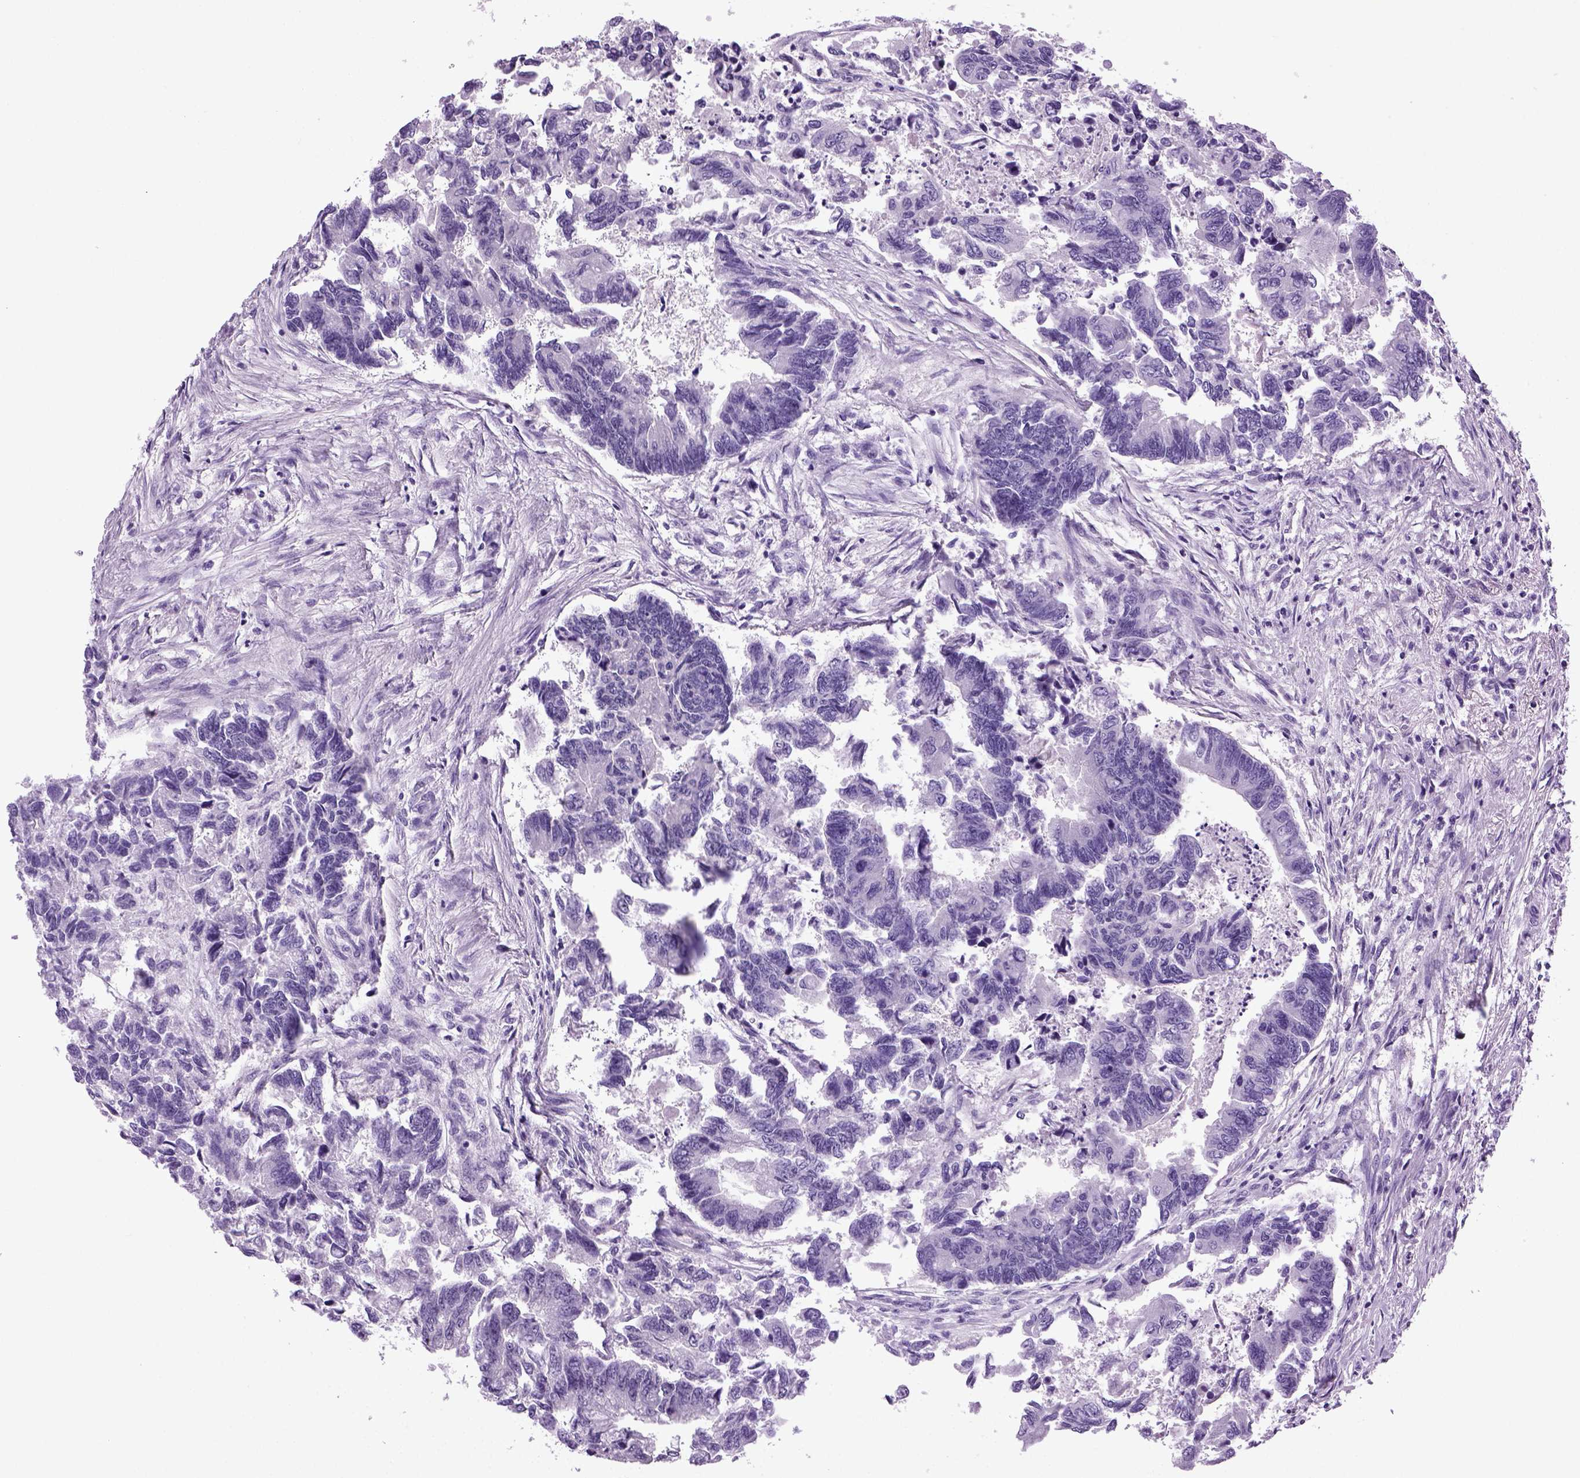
{"staining": {"intensity": "negative", "quantity": "none", "location": "none"}, "tissue": "colorectal cancer", "cell_type": "Tumor cells", "image_type": "cancer", "snomed": [{"axis": "morphology", "description": "Adenocarcinoma, NOS"}, {"axis": "topography", "description": "Colon"}], "caption": "The histopathology image exhibits no significant positivity in tumor cells of colorectal cancer. (DAB (3,3'-diaminobenzidine) IHC visualized using brightfield microscopy, high magnification).", "gene": "HMCN2", "patient": {"sex": "female", "age": 65}}